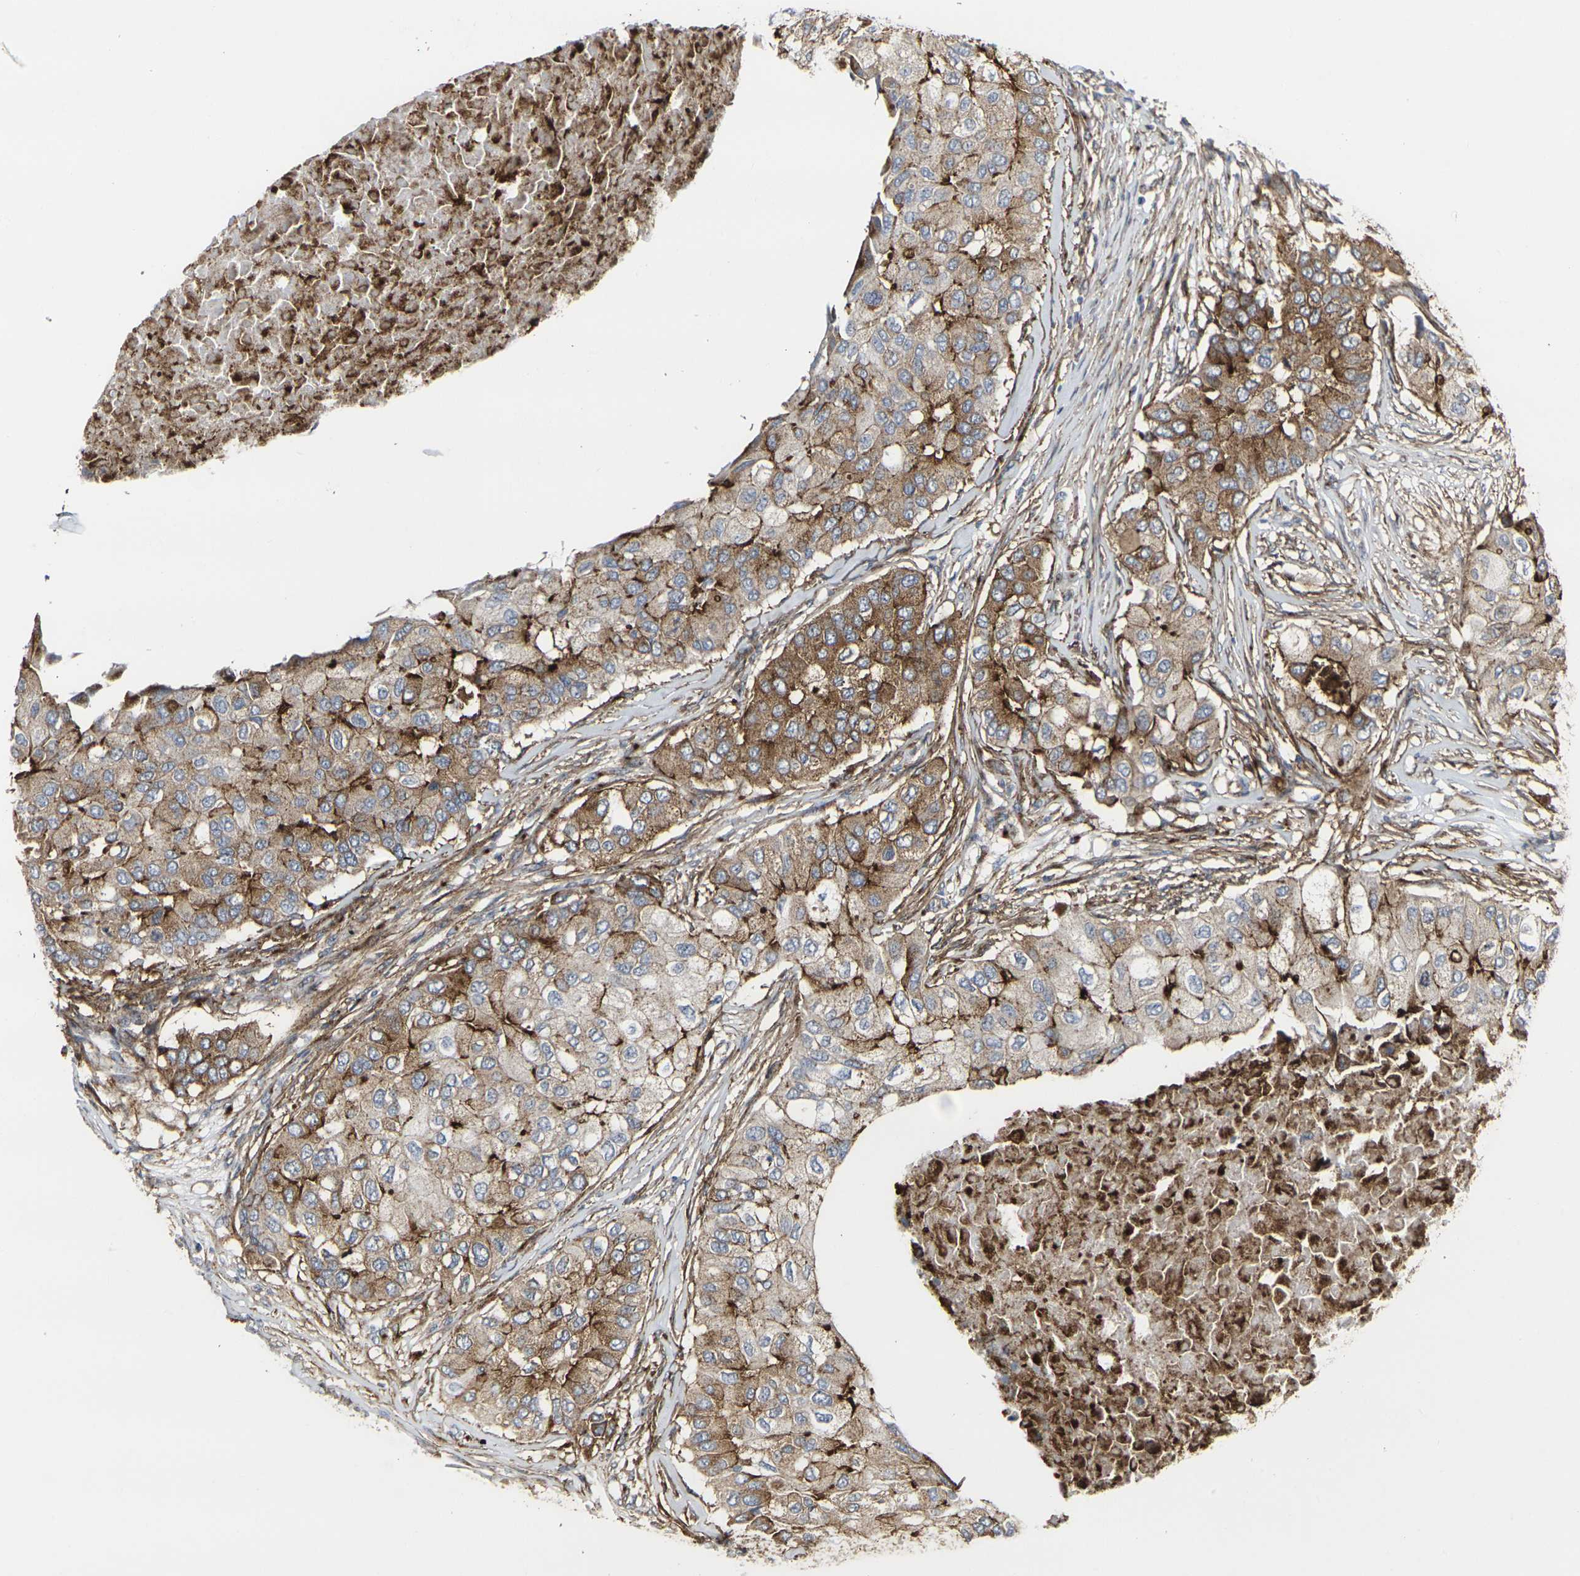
{"staining": {"intensity": "moderate", "quantity": ">75%", "location": "cytoplasmic/membranous"}, "tissue": "breast cancer", "cell_type": "Tumor cells", "image_type": "cancer", "snomed": [{"axis": "morphology", "description": "Normal tissue, NOS"}, {"axis": "morphology", "description": "Duct carcinoma"}, {"axis": "topography", "description": "Breast"}], "caption": "A brown stain labels moderate cytoplasmic/membranous staining of a protein in intraductal carcinoma (breast) tumor cells. (Brightfield microscopy of DAB IHC at high magnification).", "gene": "MYOF", "patient": {"sex": "female", "age": 49}}